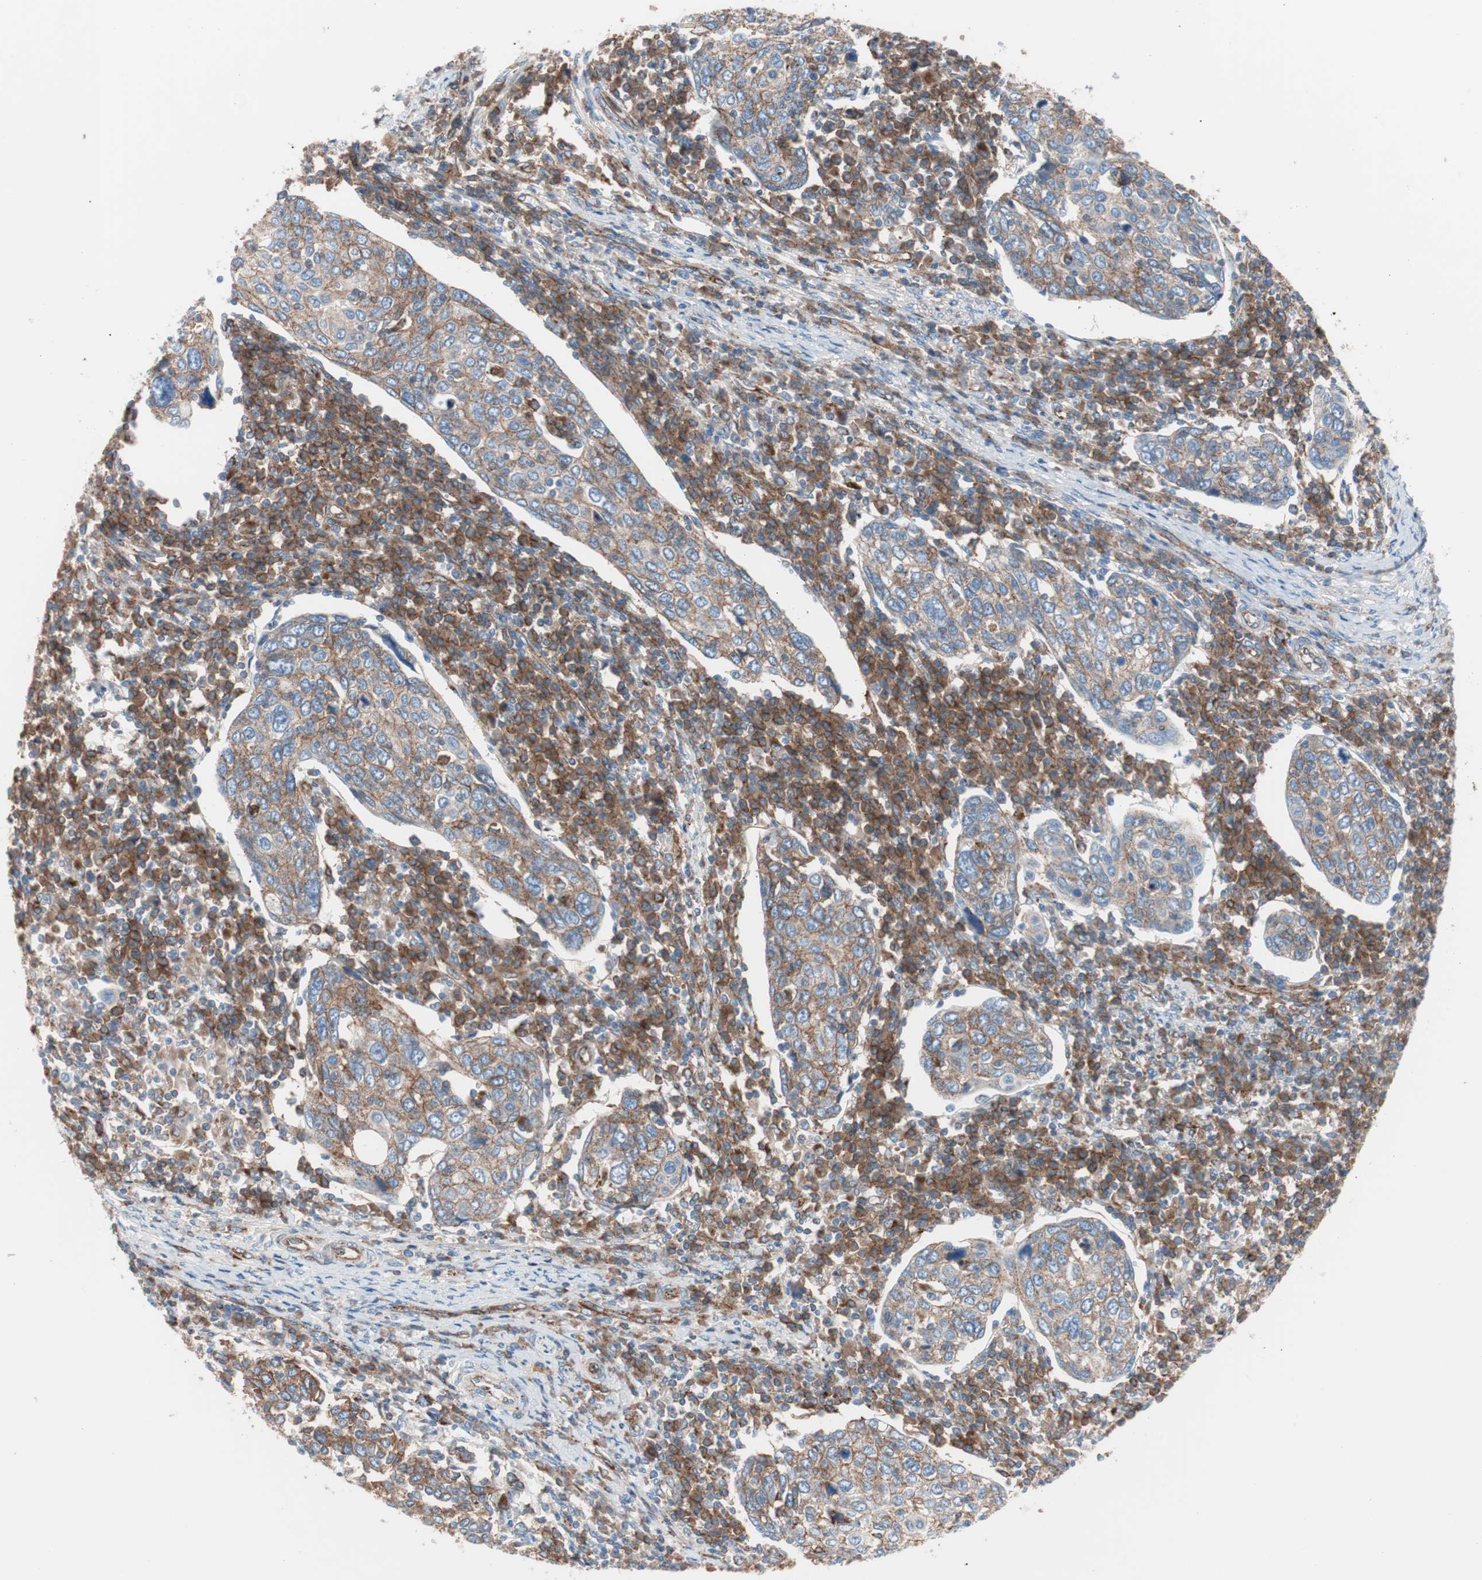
{"staining": {"intensity": "strong", "quantity": ">75%", "location": "cytoplasmic/membranous"}, "tissue": "cervical cancer", "cell_type": "Tumor cells", "image_type": "cancer", "snomed": [{"axis": "morphology", "description": "Squamous cell carcinoma, NOS"}, {"axis": "topography", "description": "Cervix"}], "caption": "DAB immunohistochemical staining of cervical cancer (squamous cell carcinoma) demonstrates strong cytoplasmic/membranous protein expression in approximately >75% of tumor cells.", "gene": "FLOT2", "patient": {"sex": "female", "age": 40}}